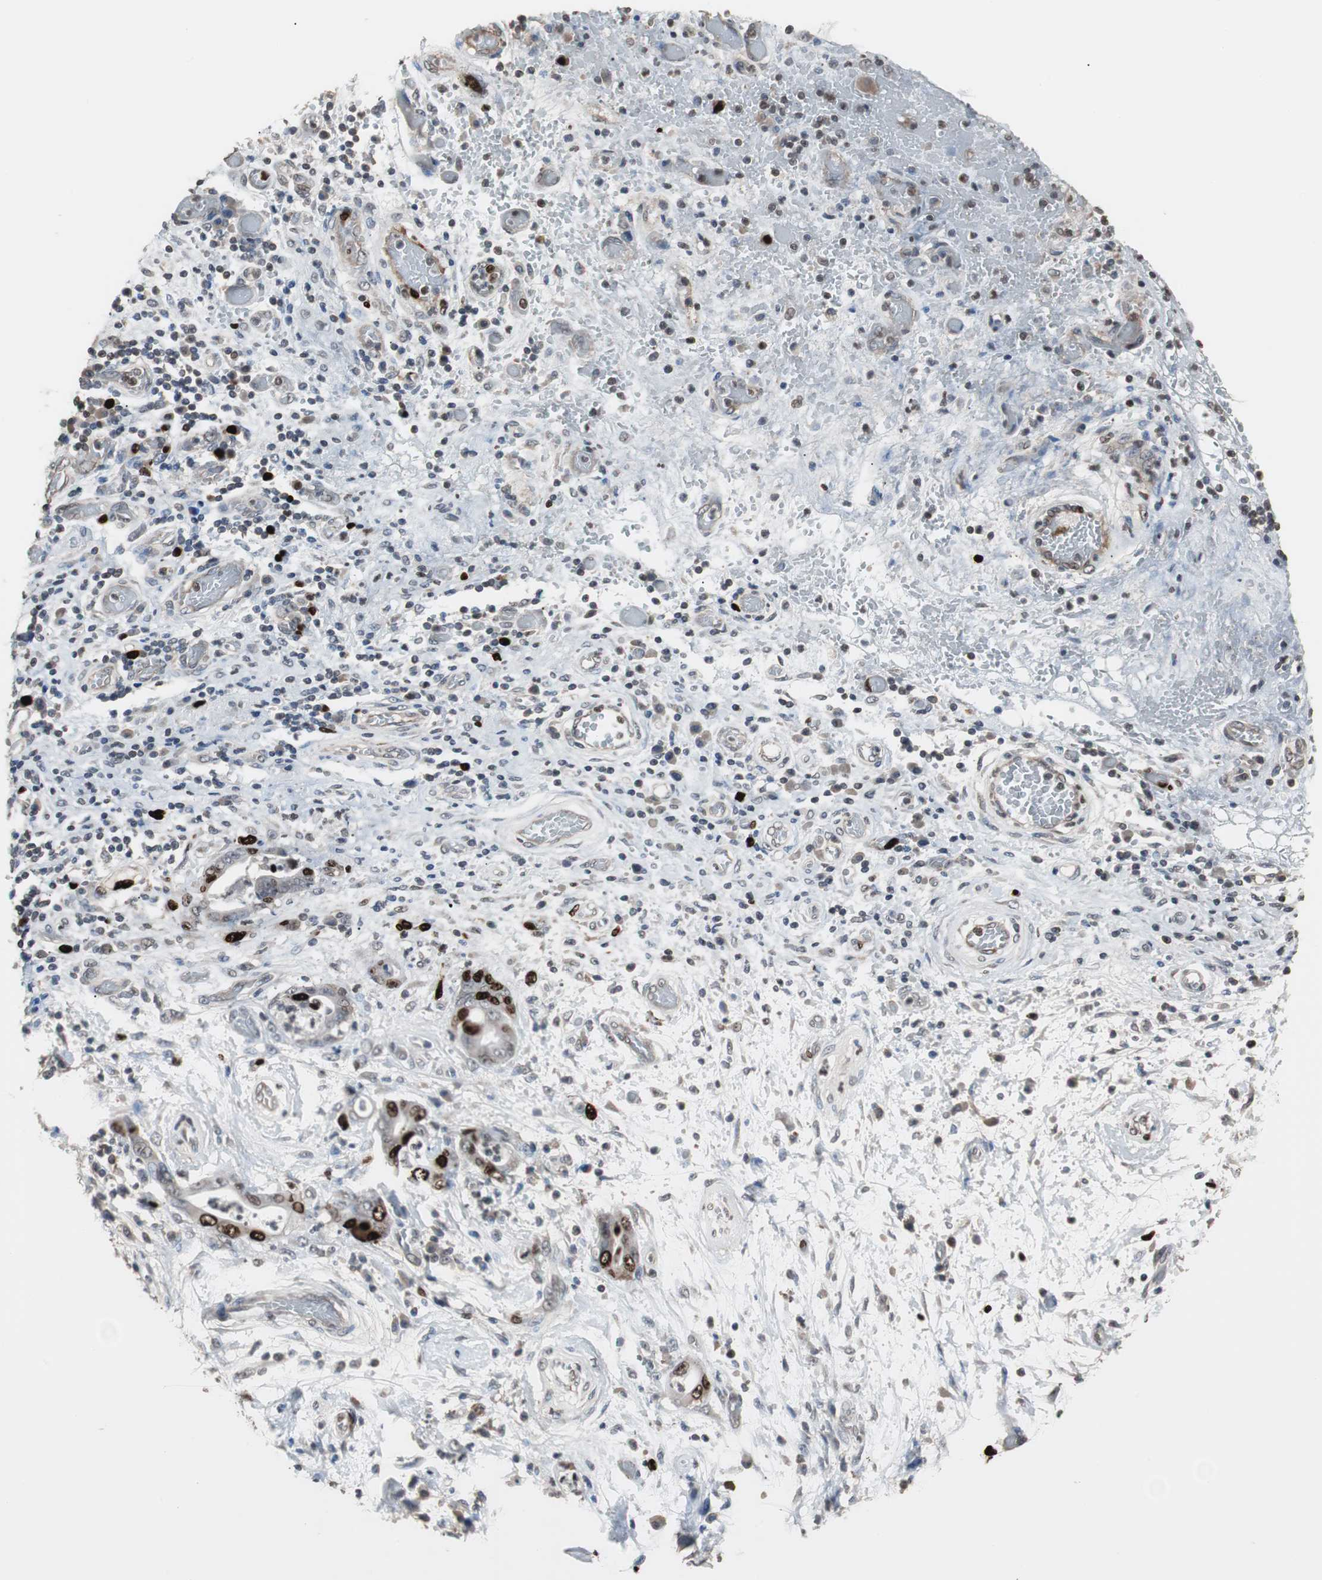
{"staining": {"intensity": "strong", "quantity": "<25%", "location": "cytoplasmic/membranous,nuclear"}, "tissue": "stomach cancer", "cell_type": "Tumor cells", "image_type": "cancer", "snomed": [{"axis": "morphology", "description": "Adenocarcinoma, NOS"}, {"axis": "topography", "description": "Stomach"}], "caption": "Protein staining demonstrates strong cytoplasmic/membranous and nuclear positivity in about <25% of tumor cells in stomach cancer. The staining was performed using DAB to visualize the protein expression in brown, while the nuclei were stained in blue with hematoxylin (Magnification: 20x).", "gene": "TOP2A", "patient": {"sex": "female", "age": 73}}